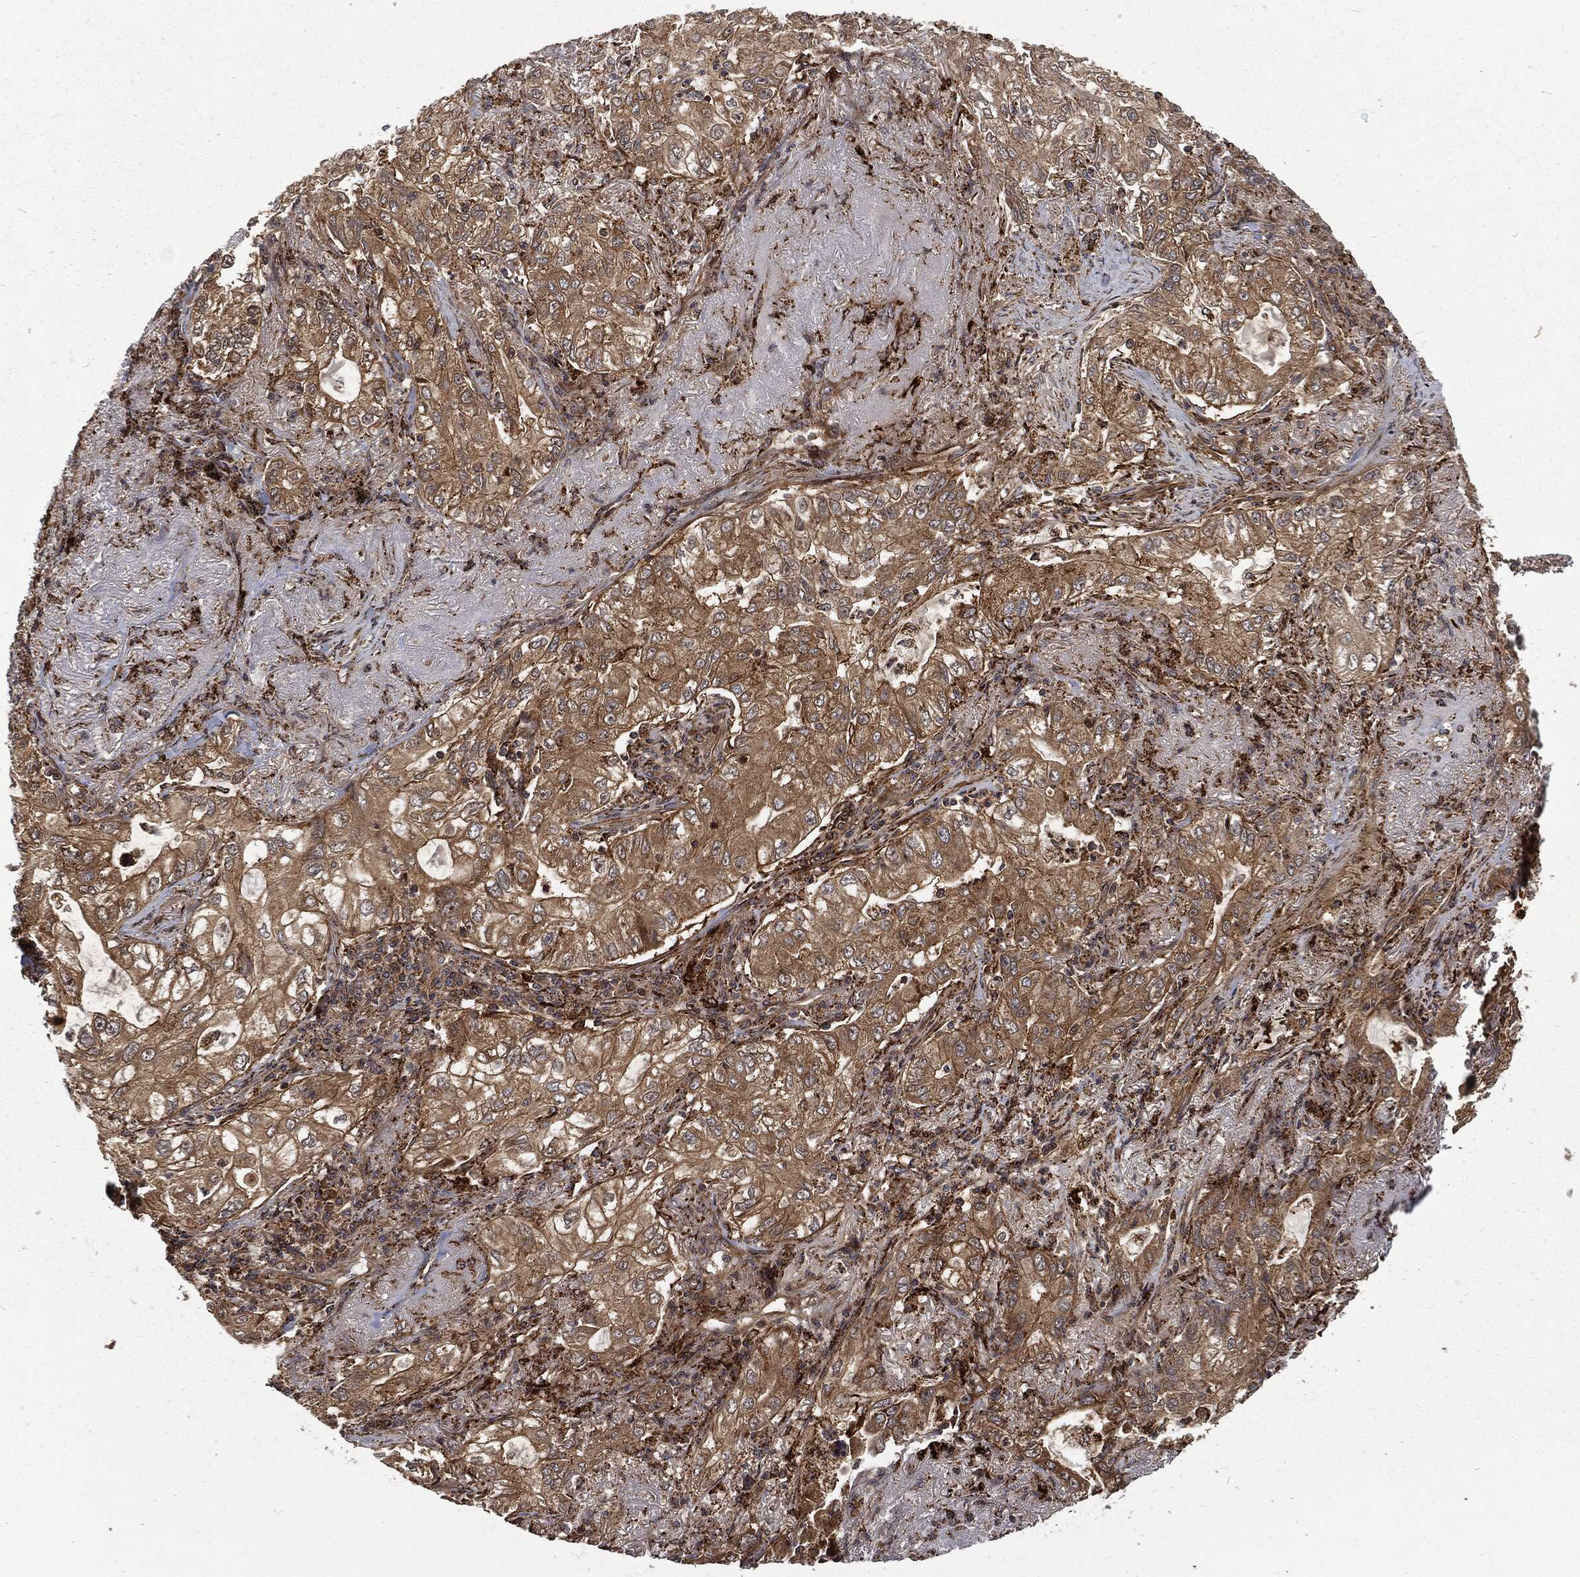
{"staining": {"intensity": "moderate", "quantity": ">75%", "location": "cytoplasmic/membranous"}, "tissue": "lung cancer", "cell_type": "Tumor cells", "image_type": "cancer", "snomed": [{"axis": "morphology", "description": "Adenocarcinoma, NOS"}, {"axis": "topography", "description": "Lung"}], "caption": "Tumor cells reveal medium levels of moderate cytoplasmic/membranous staining in approximately >75% of cells in lung adenocarcinoma.", "gene": "RFTN1", "patient": {"sex": "female", "age": 73}}